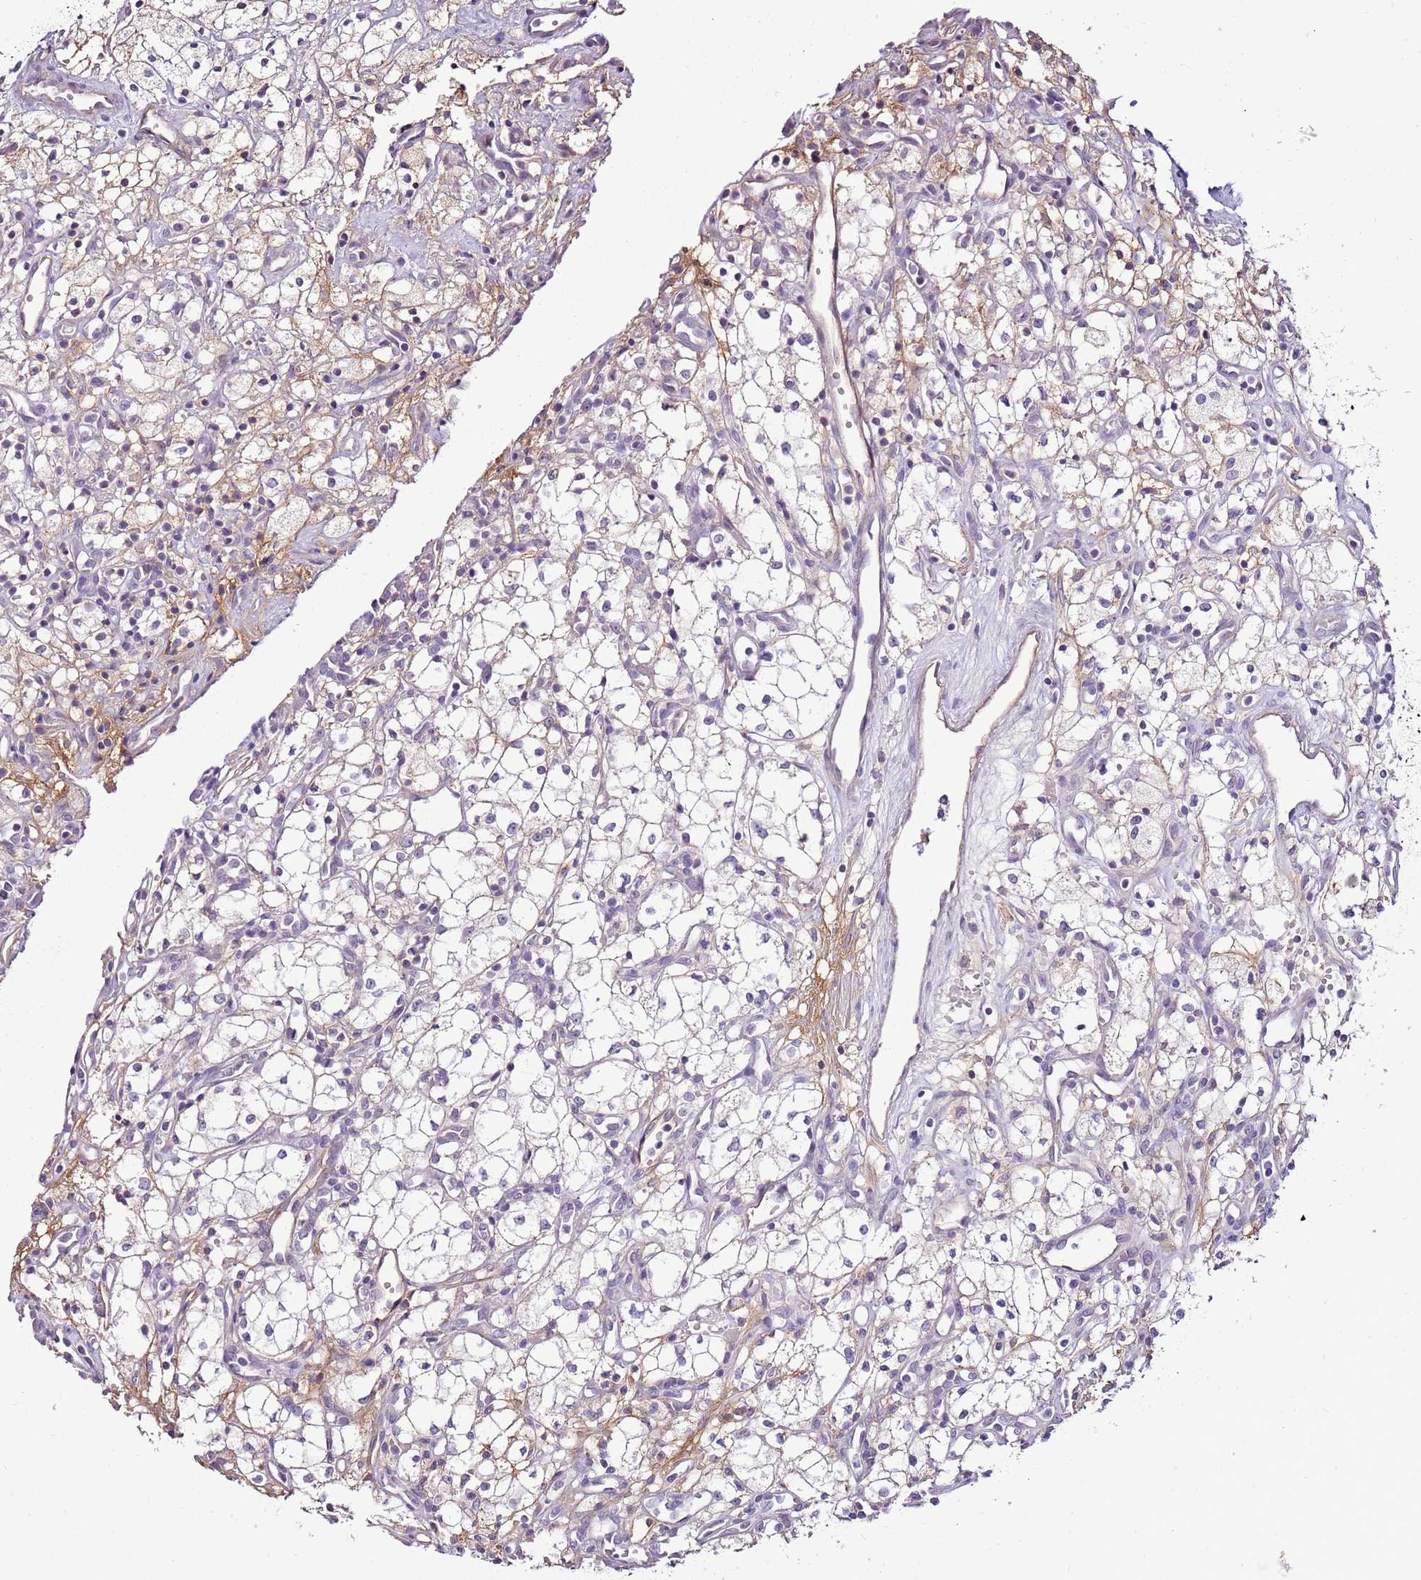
{"staining": {"intensity": "negative", "quantity": "none", "location": "none"}, "tissue": "renal cancer", "cell_type": "Tumor cells", "image_type": "cancer", "snomed": [{"axis": "morphology", "description": "Adenocarcinoma, NOS"}, {"axis": "topography", "description": "Kidney"}], "caption": "This is an immunohistochemistry (IHC) image of renal cancer (adenocarcinoma). There is no positivity in tumor cells.", "gene": "CMKLR1", "patient": {"sex": "male", "age": 59}}